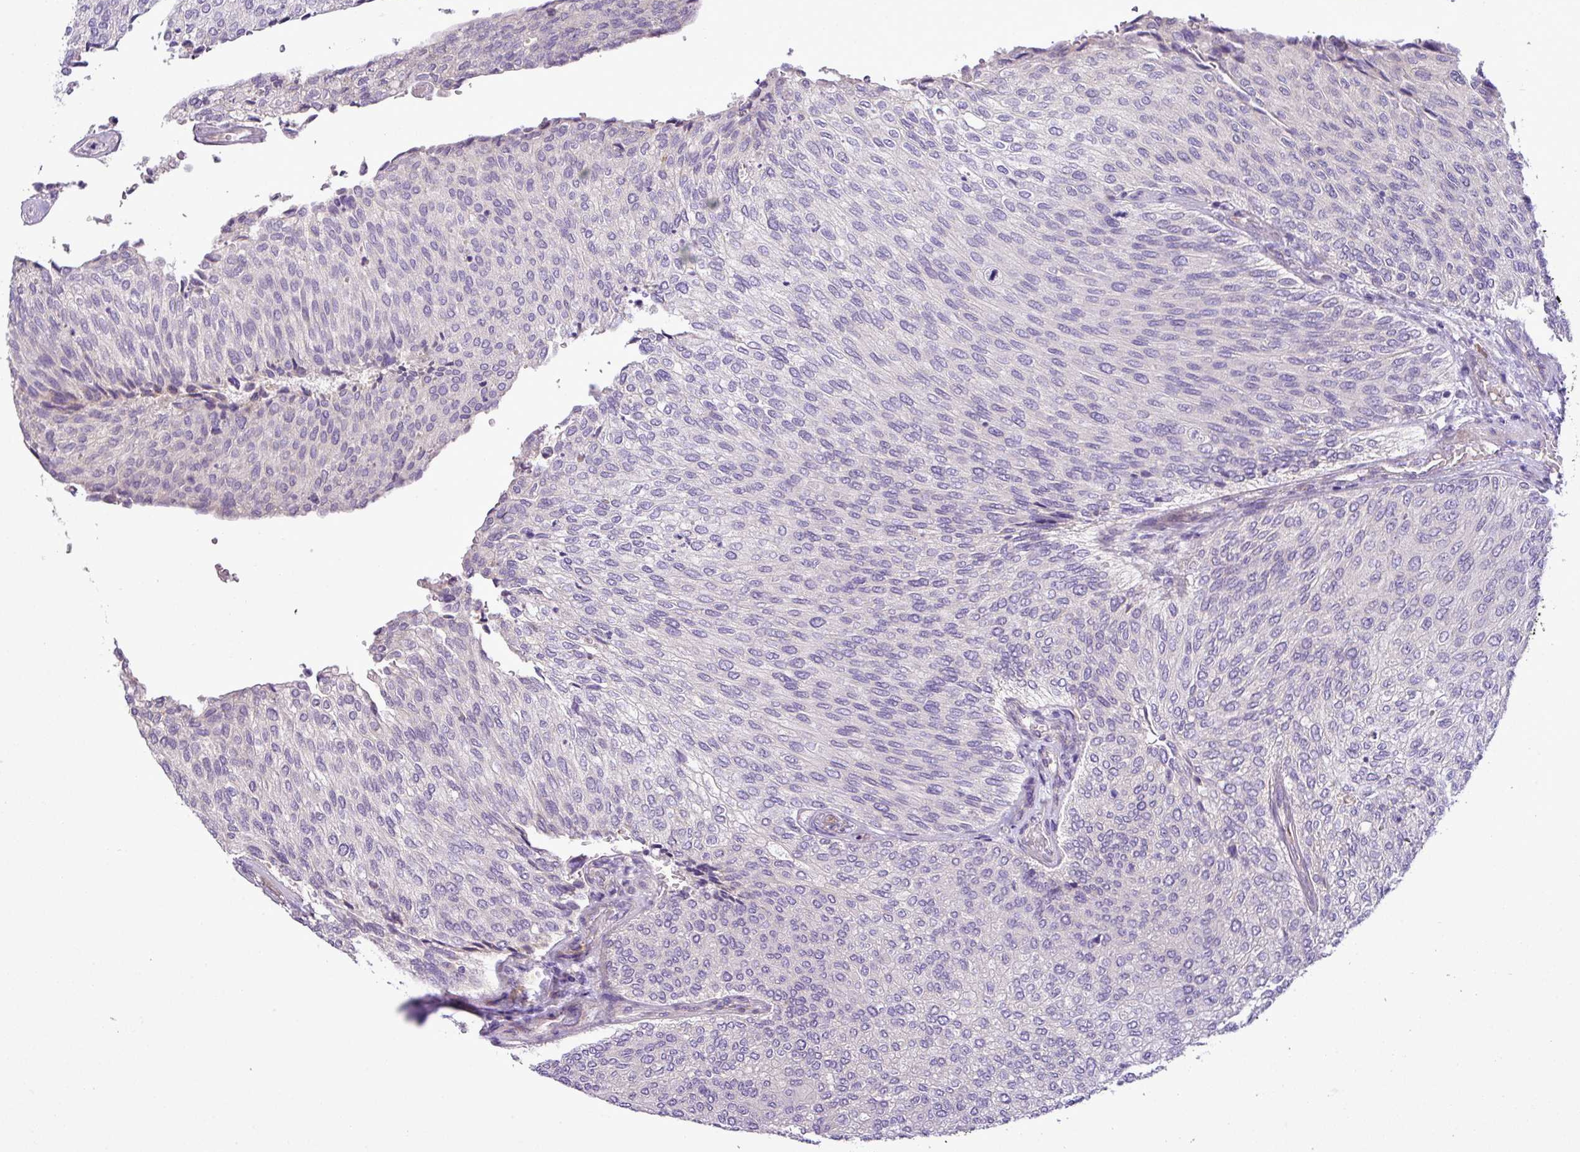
{"staining": {"intensity": "negative", "quantity": "none", "location": "none"}, "tissue": "urothelial cancer", "cell_type": "Tumor cells", "image_type": "cancer", "snomed": [{"axis": "morphology", "description": "Urothelial carcinoma, Low grade"}, {"axis": "topography", "description": "Urinary bladder"}], "caption": "Immunohistochemical staining of urothelial cancer displays no significant positivity in tumor cells.", "gene": "MOCS3", "patient": {"sex": "female", "age": 79}}